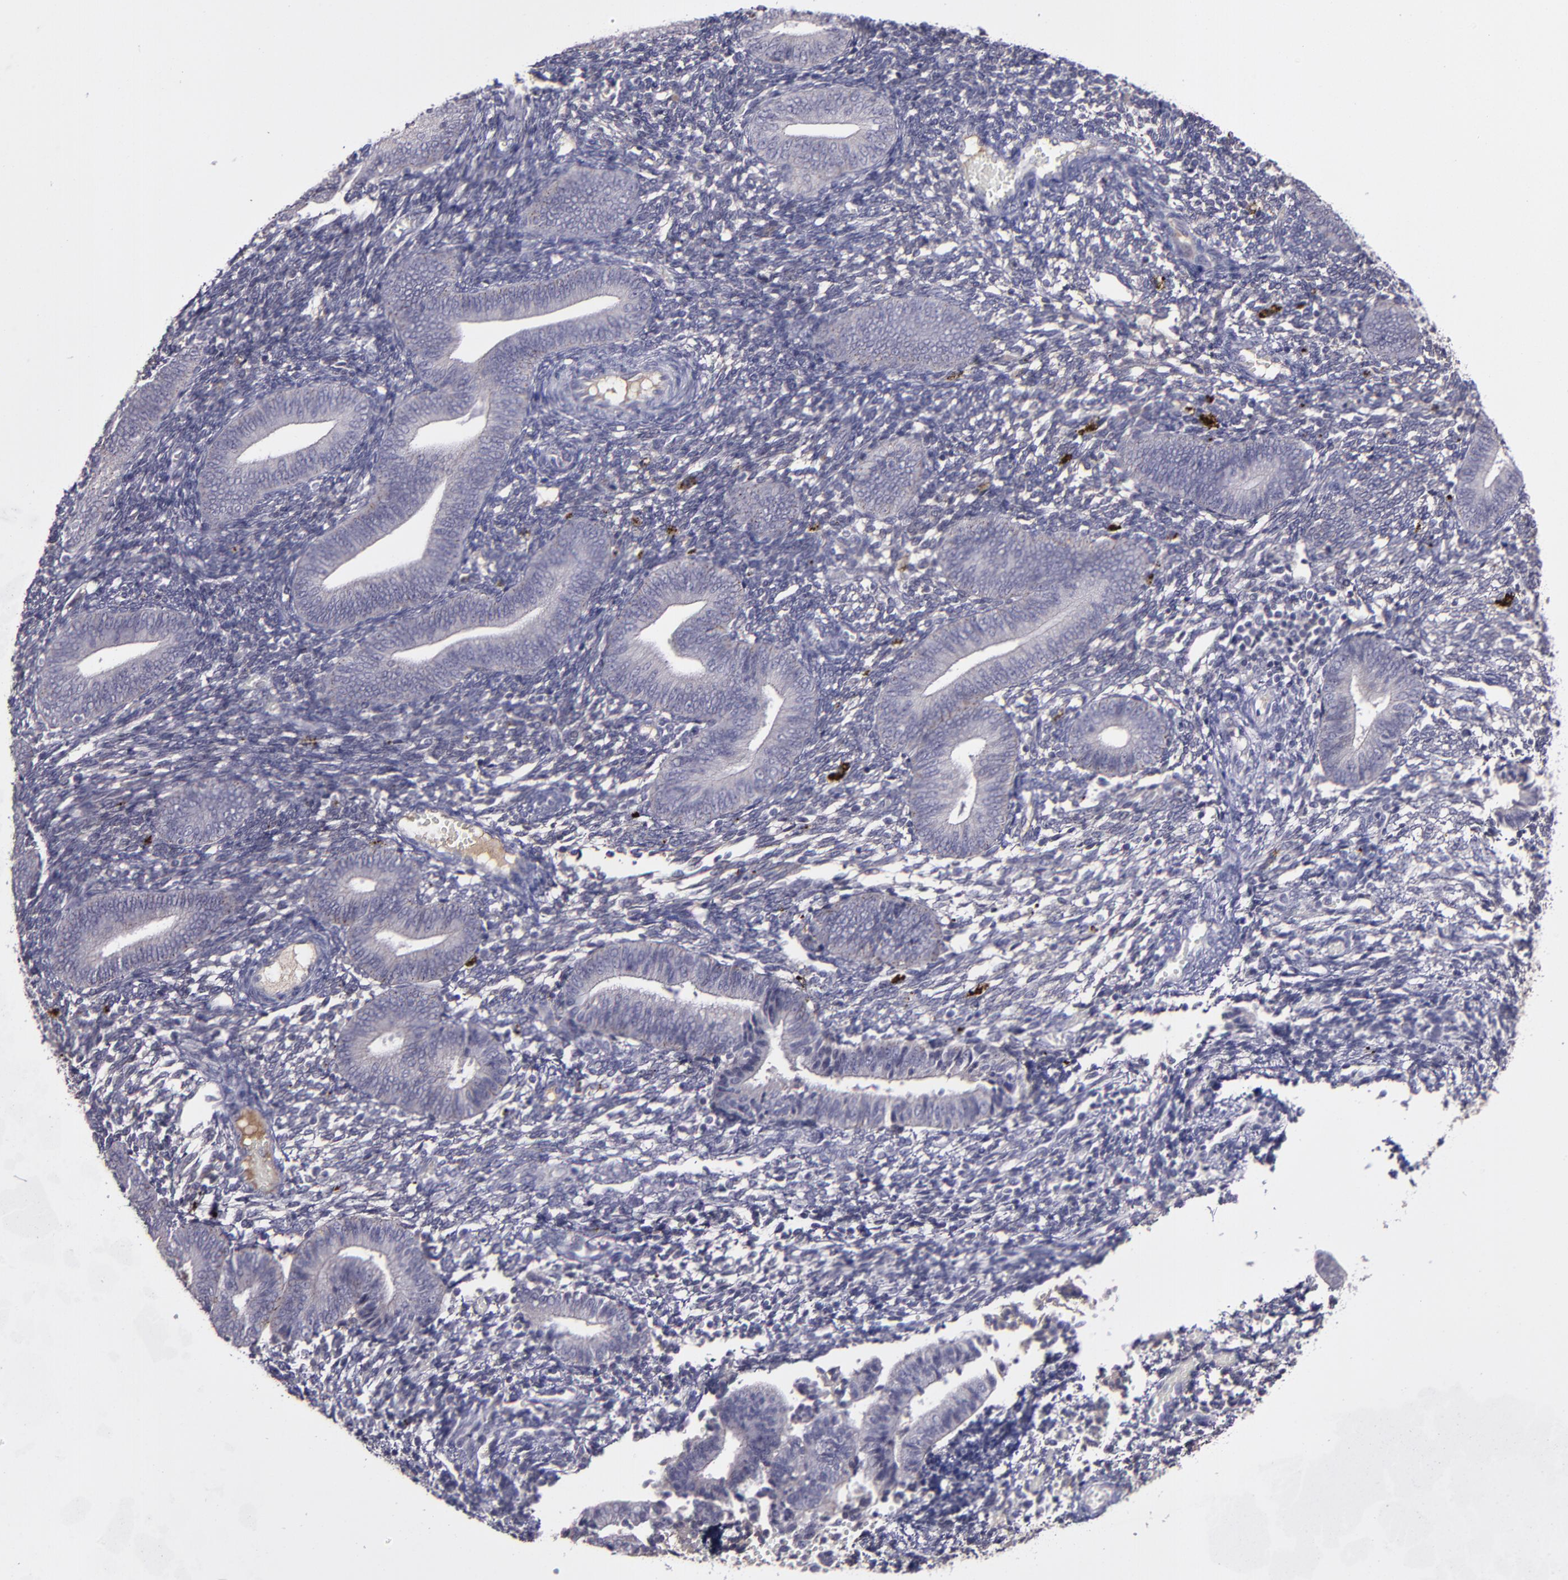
{"staining": {"intensity": "negative", "quantity": "none", "location": "none"}, "tissue": "endometrium", "cell_type": "Cells in endometrial stroma", "image_type": "normal", "snomed": [{"axis": "morphology", "description": "Normal tissue, NOS"}, {"axis": "topography", "description": "Uterus"}, {"axis": "topography", "description": "Endometrium"}], "caption": "Cells in endometrial stroma show no significant positivity in normal endometrium. (Stains: DAB immunohistochemistry (IHC) with hematoxylin counter stain, Microscopy: brightfield microscopy at high magnification).", "gene": "MASP1", "patient": {"sex": "female", "age": 33}}